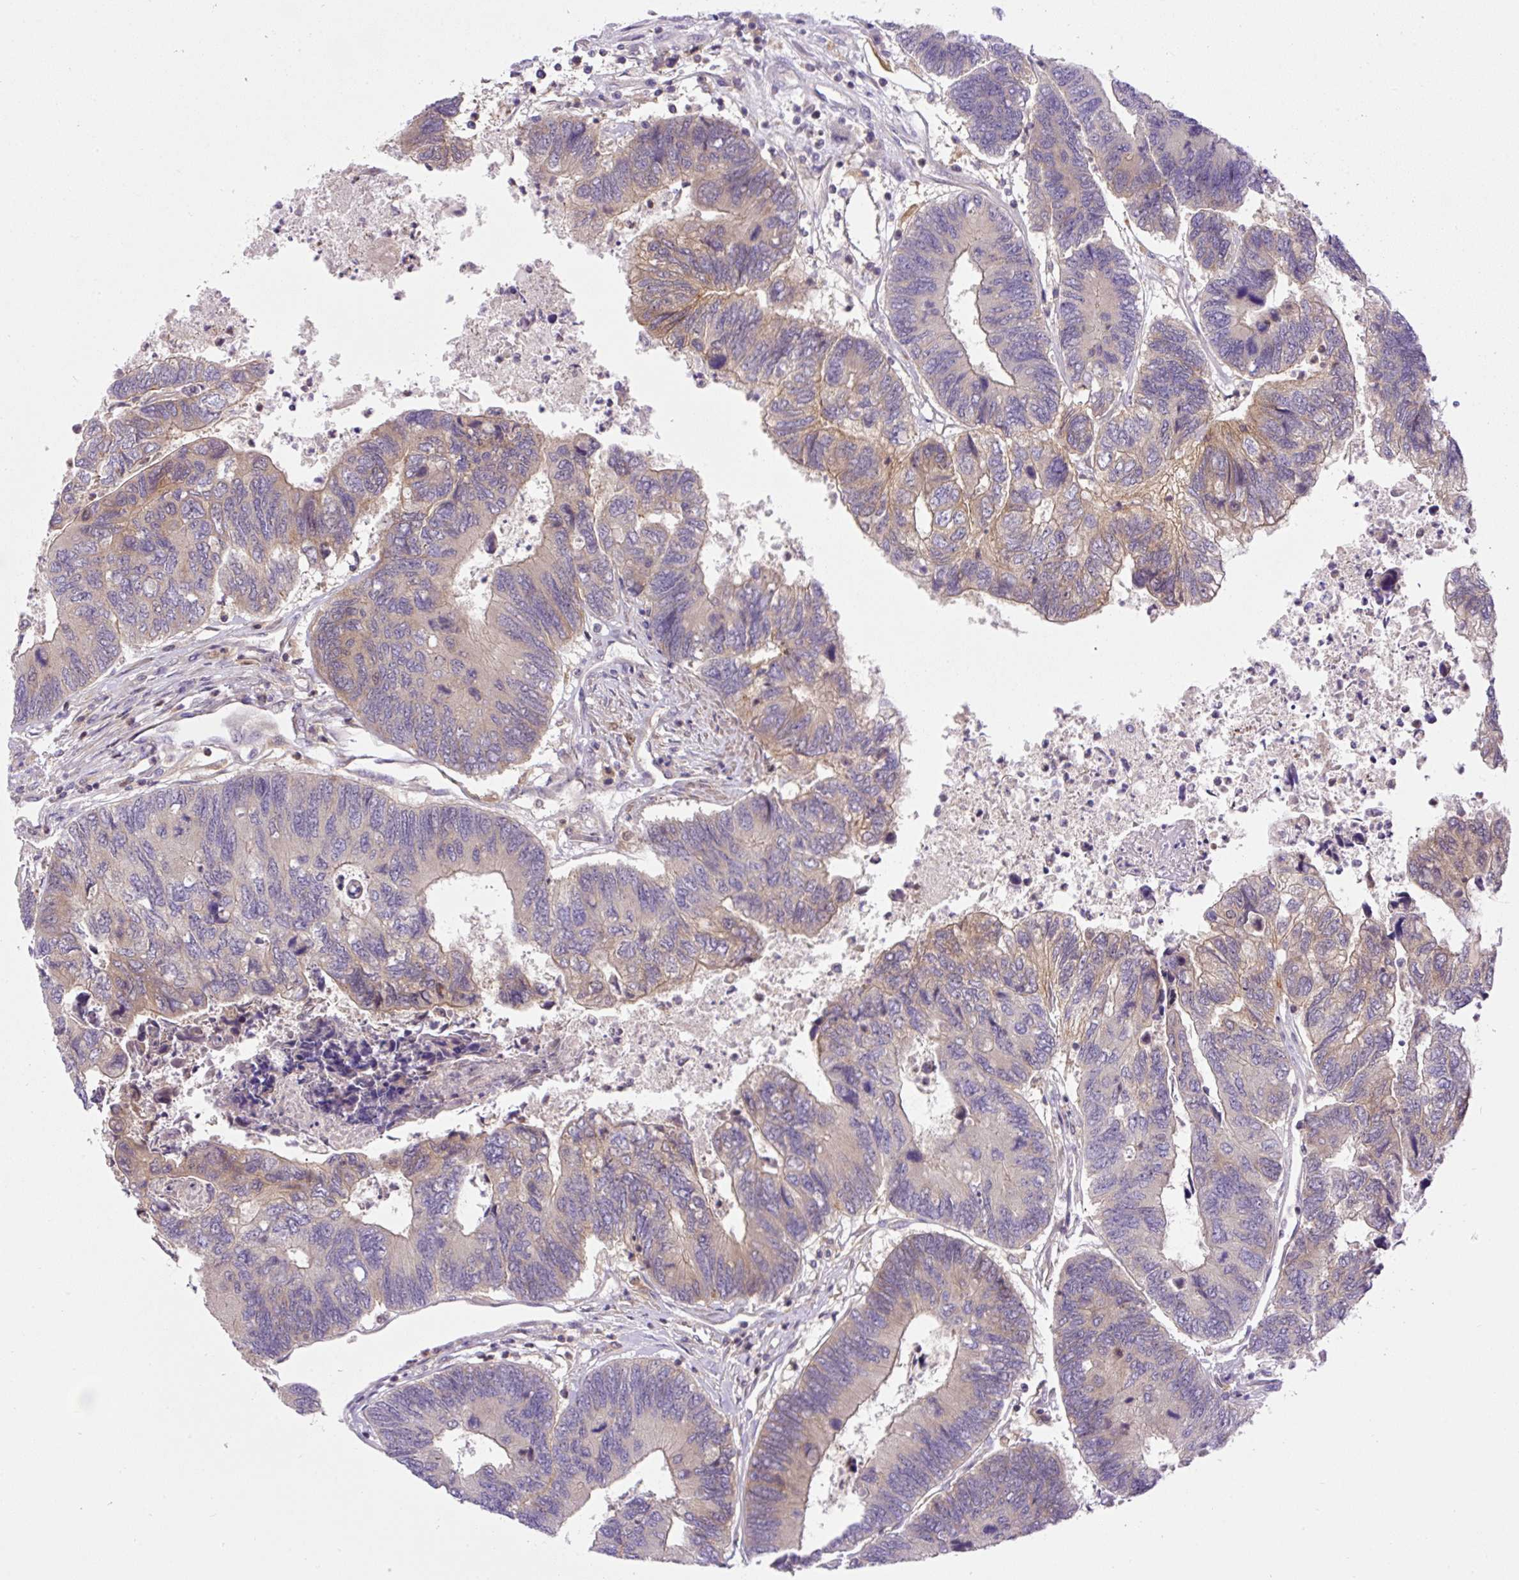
{"staining": {"intensity": "weak", "quantity": "<25%", "location": "cytoplasmic/membranous"}, "tissue": "colorectal cancer", "cell_type": "Tumor cells", "image_type": "cancer", "snomed": [{"axis": "morphology", "description": "Adenocarcinoma, NOS"}, {"axis": "topography", "description": "Colon"}], "caption": "A high-resolution micrograph shows immunohistochemistry staining of colorectal cancer, which demonstrates no significant staining in tumor cells.", "gene": "CCDC28A", "patient": {"sex": "female", "age": 67}}